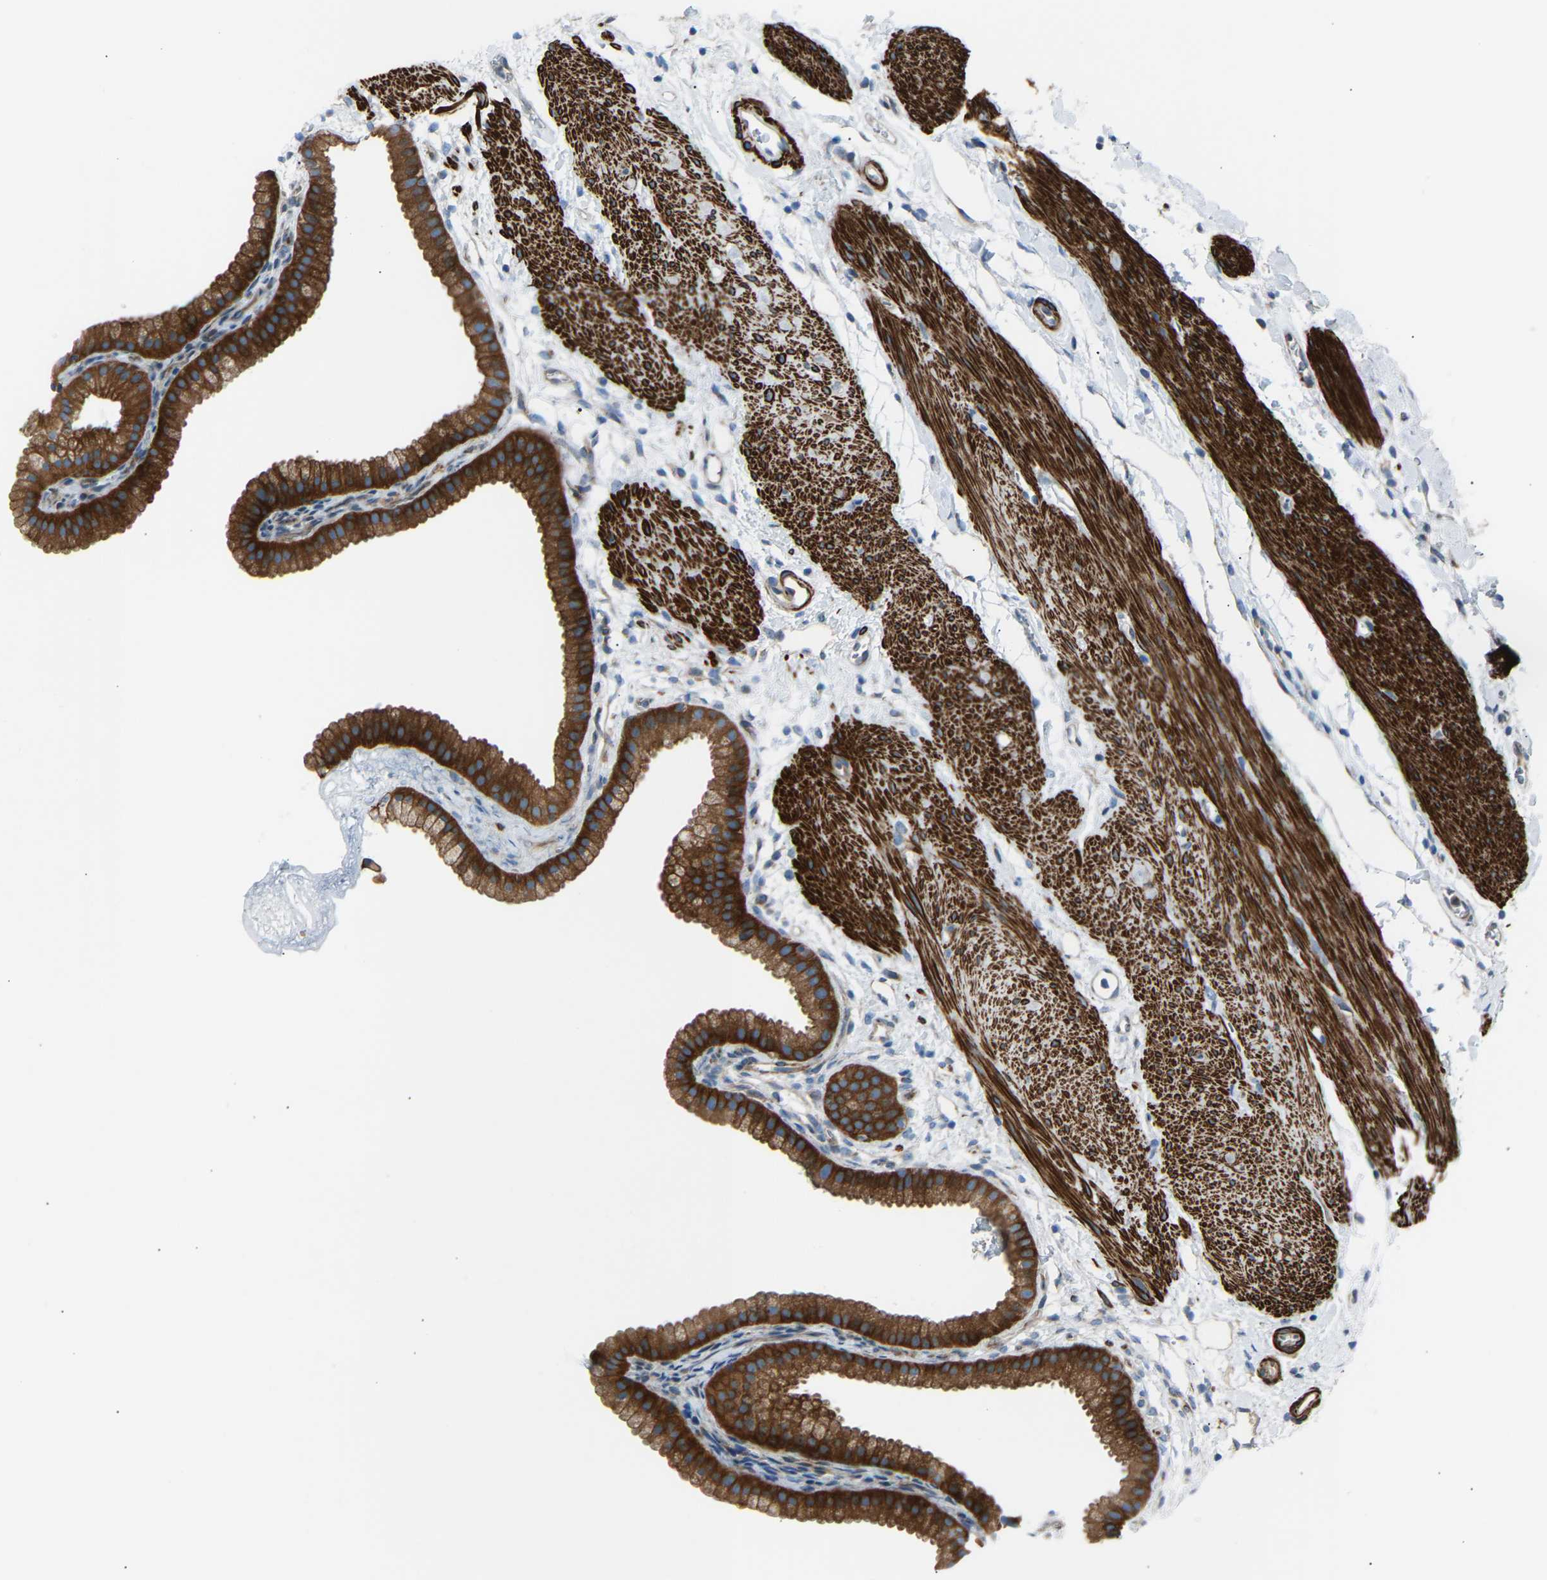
{"staining": {"intensity": "strong", "quantity": ">75%", "location": "cytoplasmic/membranous"}, "tissue": "gallbladder", "cell_type": "Glandular cells", "image_type": "normal", "snomed": [{"axis": "morphology", "description": "Normal tissue, NOS"}, {"axis": "topography", "description": "Gallbladder"}], "caption": "This image reveals benign gallbladder stained with immunohistochemistry to label a protein in brown. The cytoplasmic/membranous of glandular cells show strong positivity for the protein. Nuclei are counter-stained blue.", "gene": "VPS41", "patient": {"sex": "female", "age": 64}}